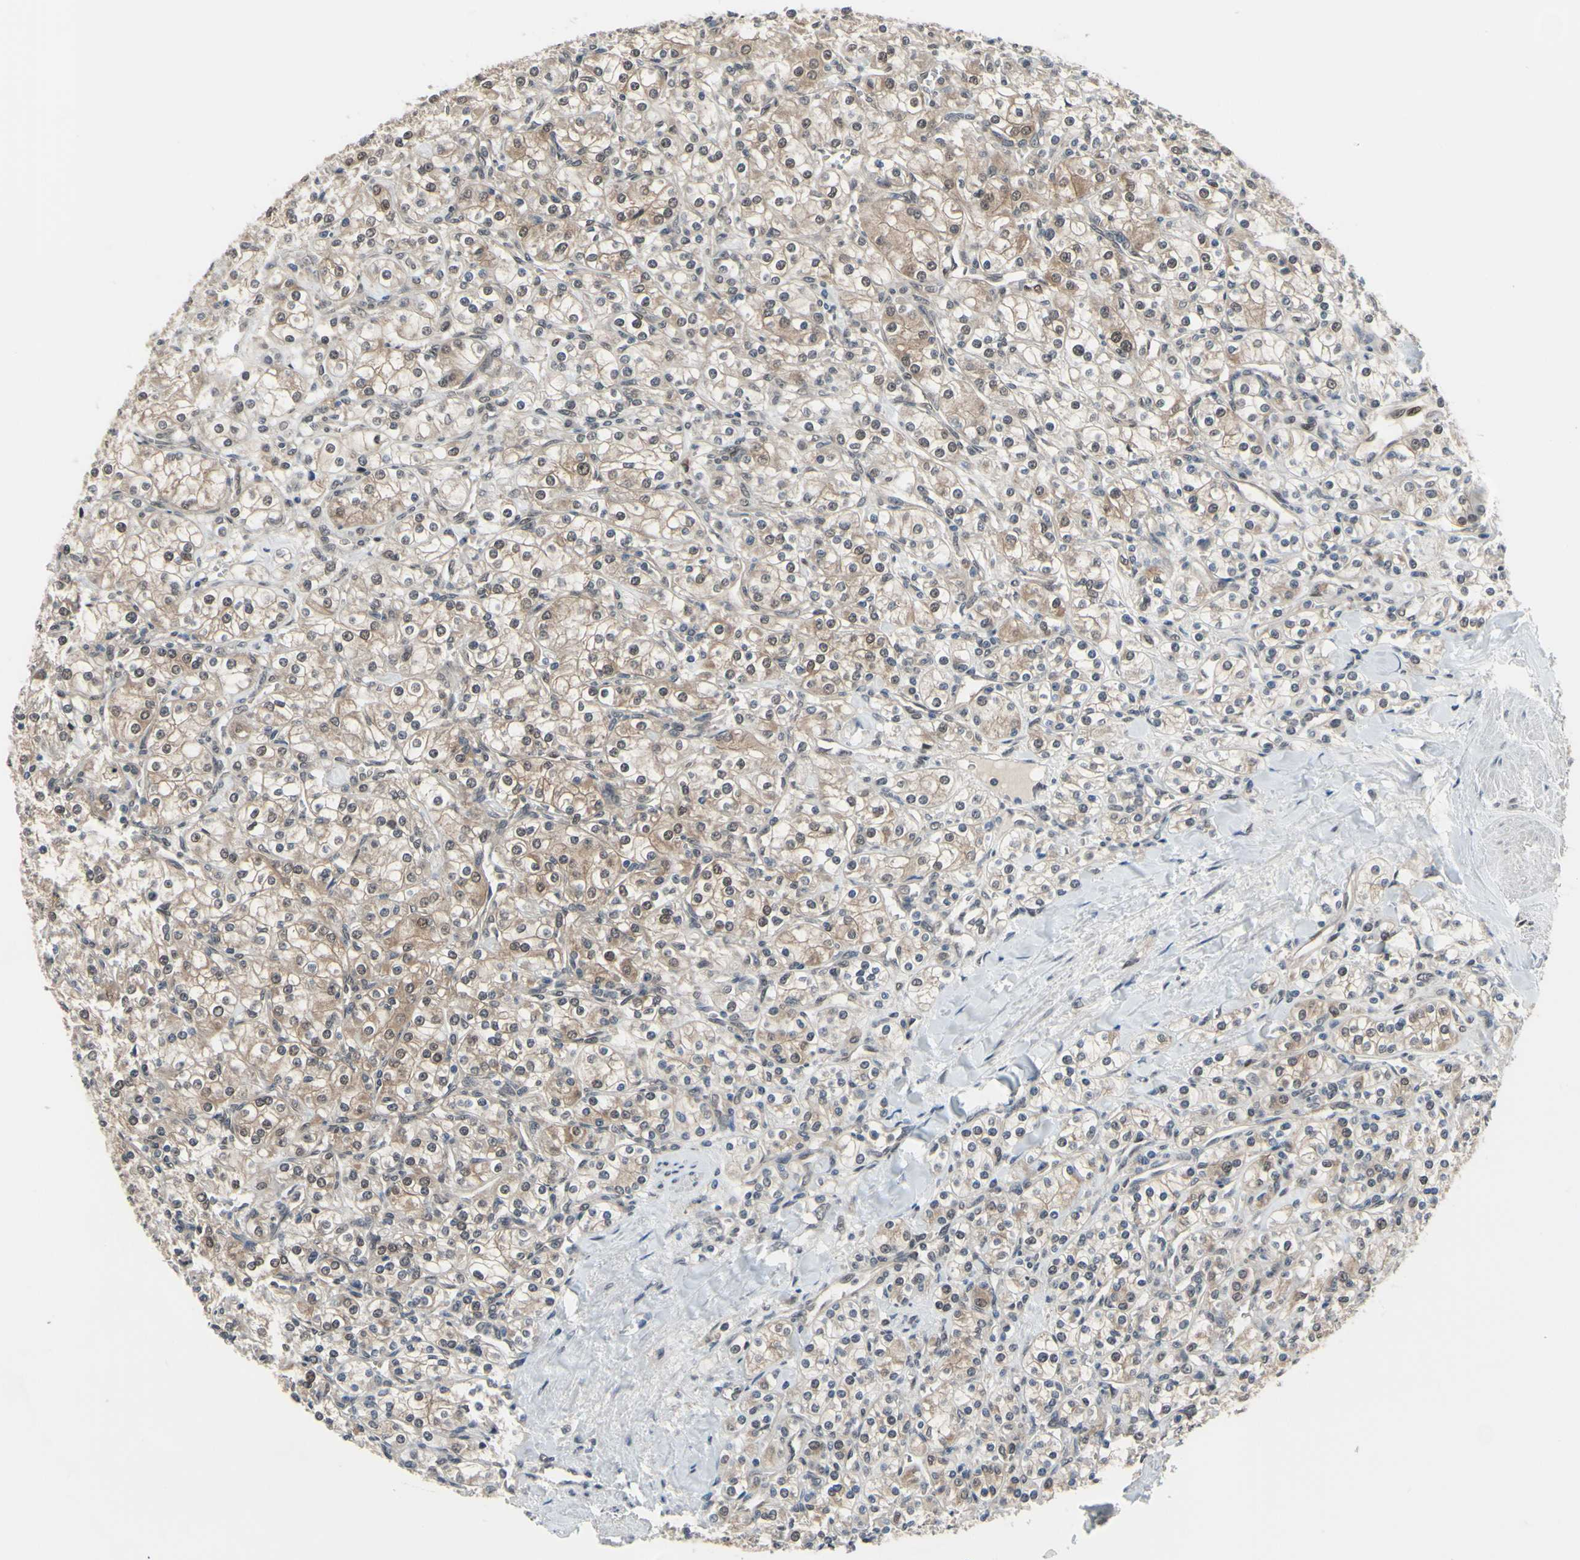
{"staining": {"intensity": "weak", "quantity": ">75%", "location": "cytoplasmic/membranous,nuclear"}, "tissue": "renal cancer", "cell_type": "Tumor cells", "image_type": "cancer", "snomed": [{"axis": "morphology", "description": "Adenocarcinoma, NOS"}, {"axis": "topography", "description": "Kidney"}], "caption": "Immunohistochemical staining of human renal cancer (adenocarcinoma) reveals low levels of weak cytoplasmic/membranous and nuclear protein expression in about >75% of tumor cells.", "gene": "HSPA4", "patient": {"sex": "male", "age": 77}}